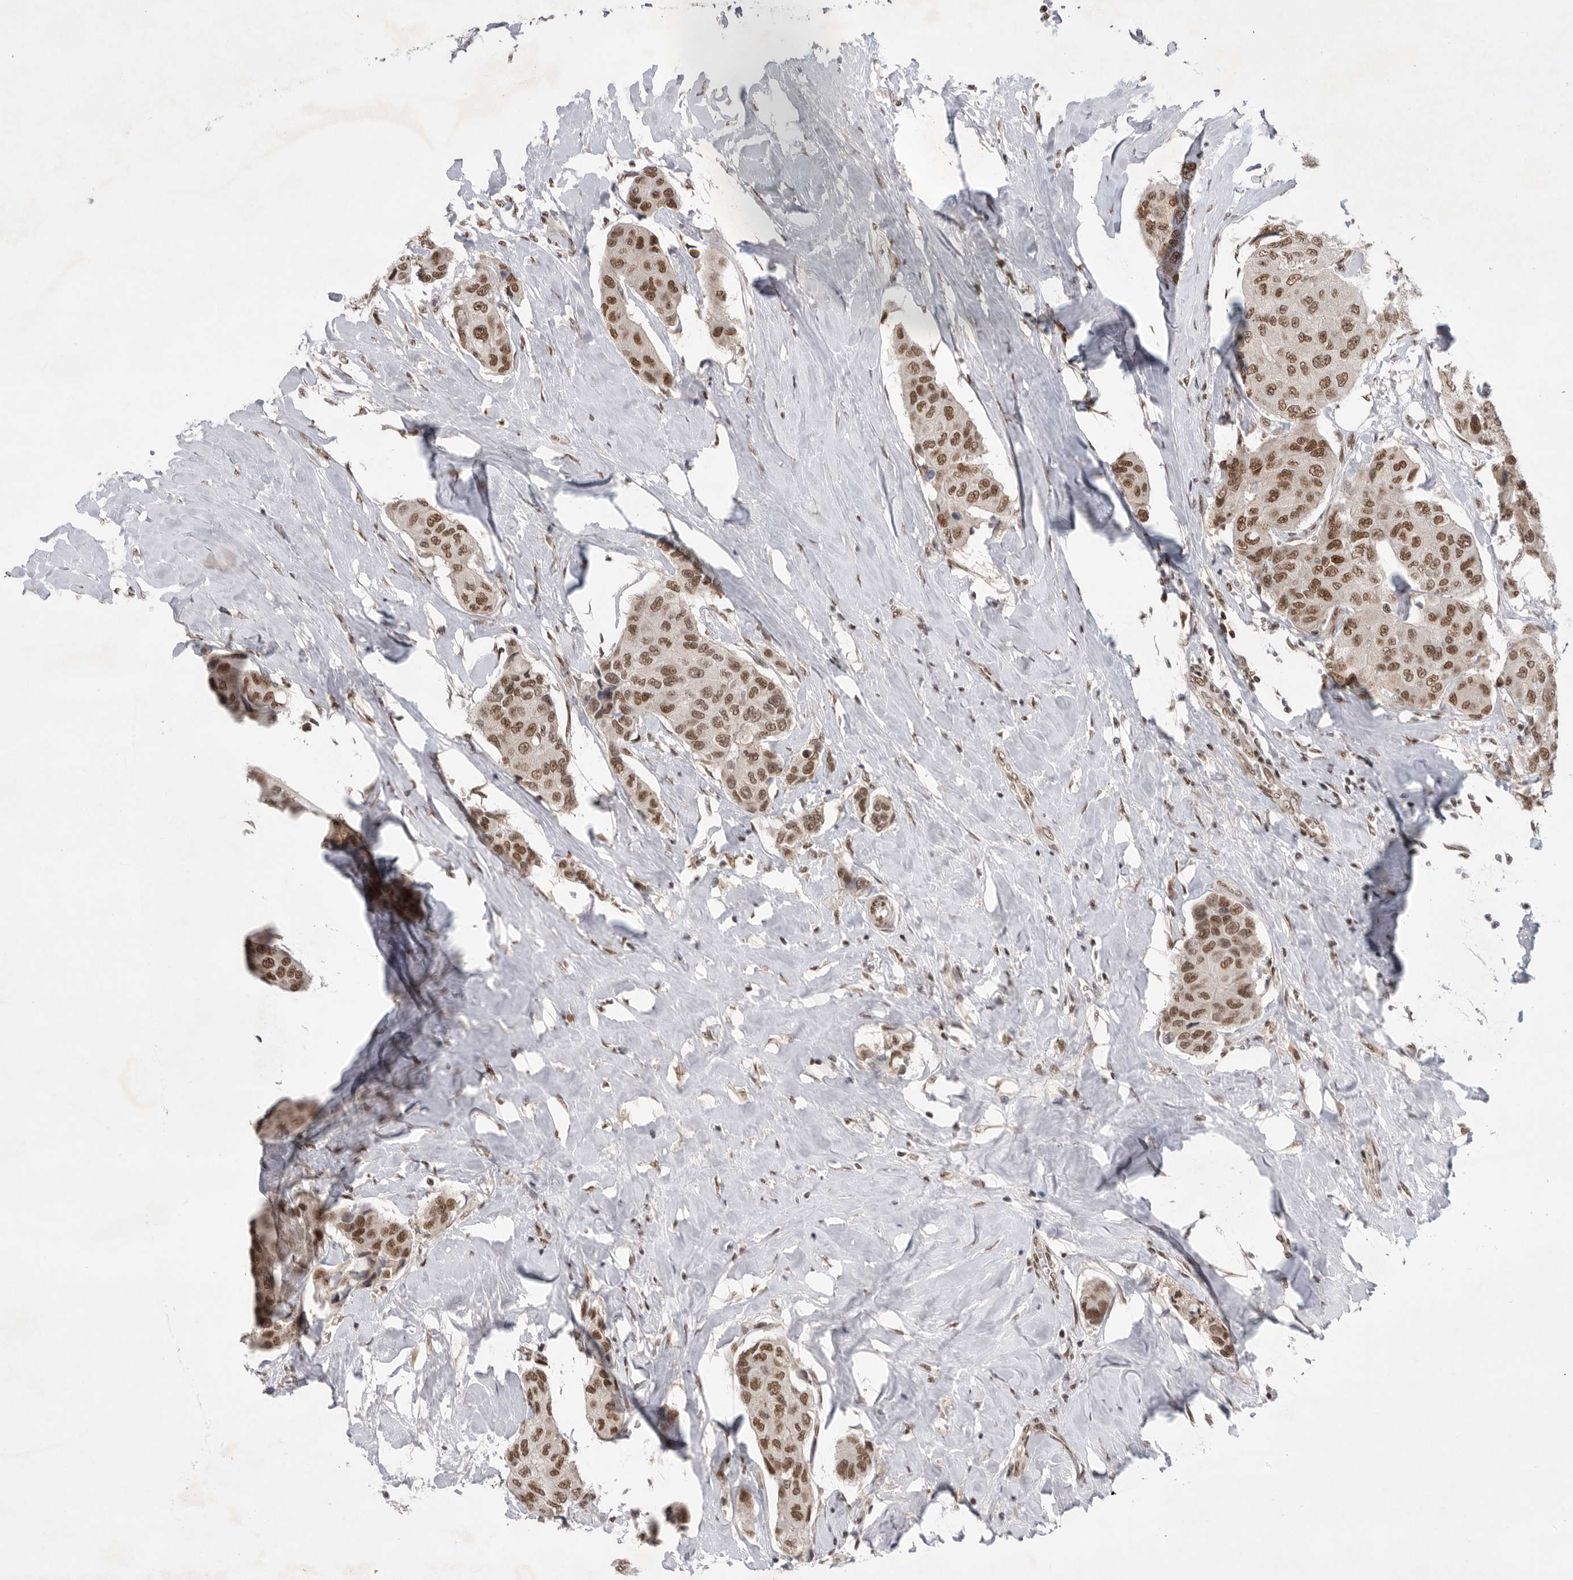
{"staining": {"intensity": "moderate", "quantity": ">75%", "location": "nuclear"}, "tissue": "breast cancer", "cell_type": "Tumor cells", "image_type": "cancer", "snomed": [{"axis": "morphology", "description": "Duct carcinoma"}, {"axis": "topography", "description": "Breast"}], "caption": "Breast cancer (infiltrating ductal carcinoma) stained with a protein marker reveals moderate staining in tumor cells.", "gene": "ZNF830", "patient": {"sex": "female", "age": 80}}